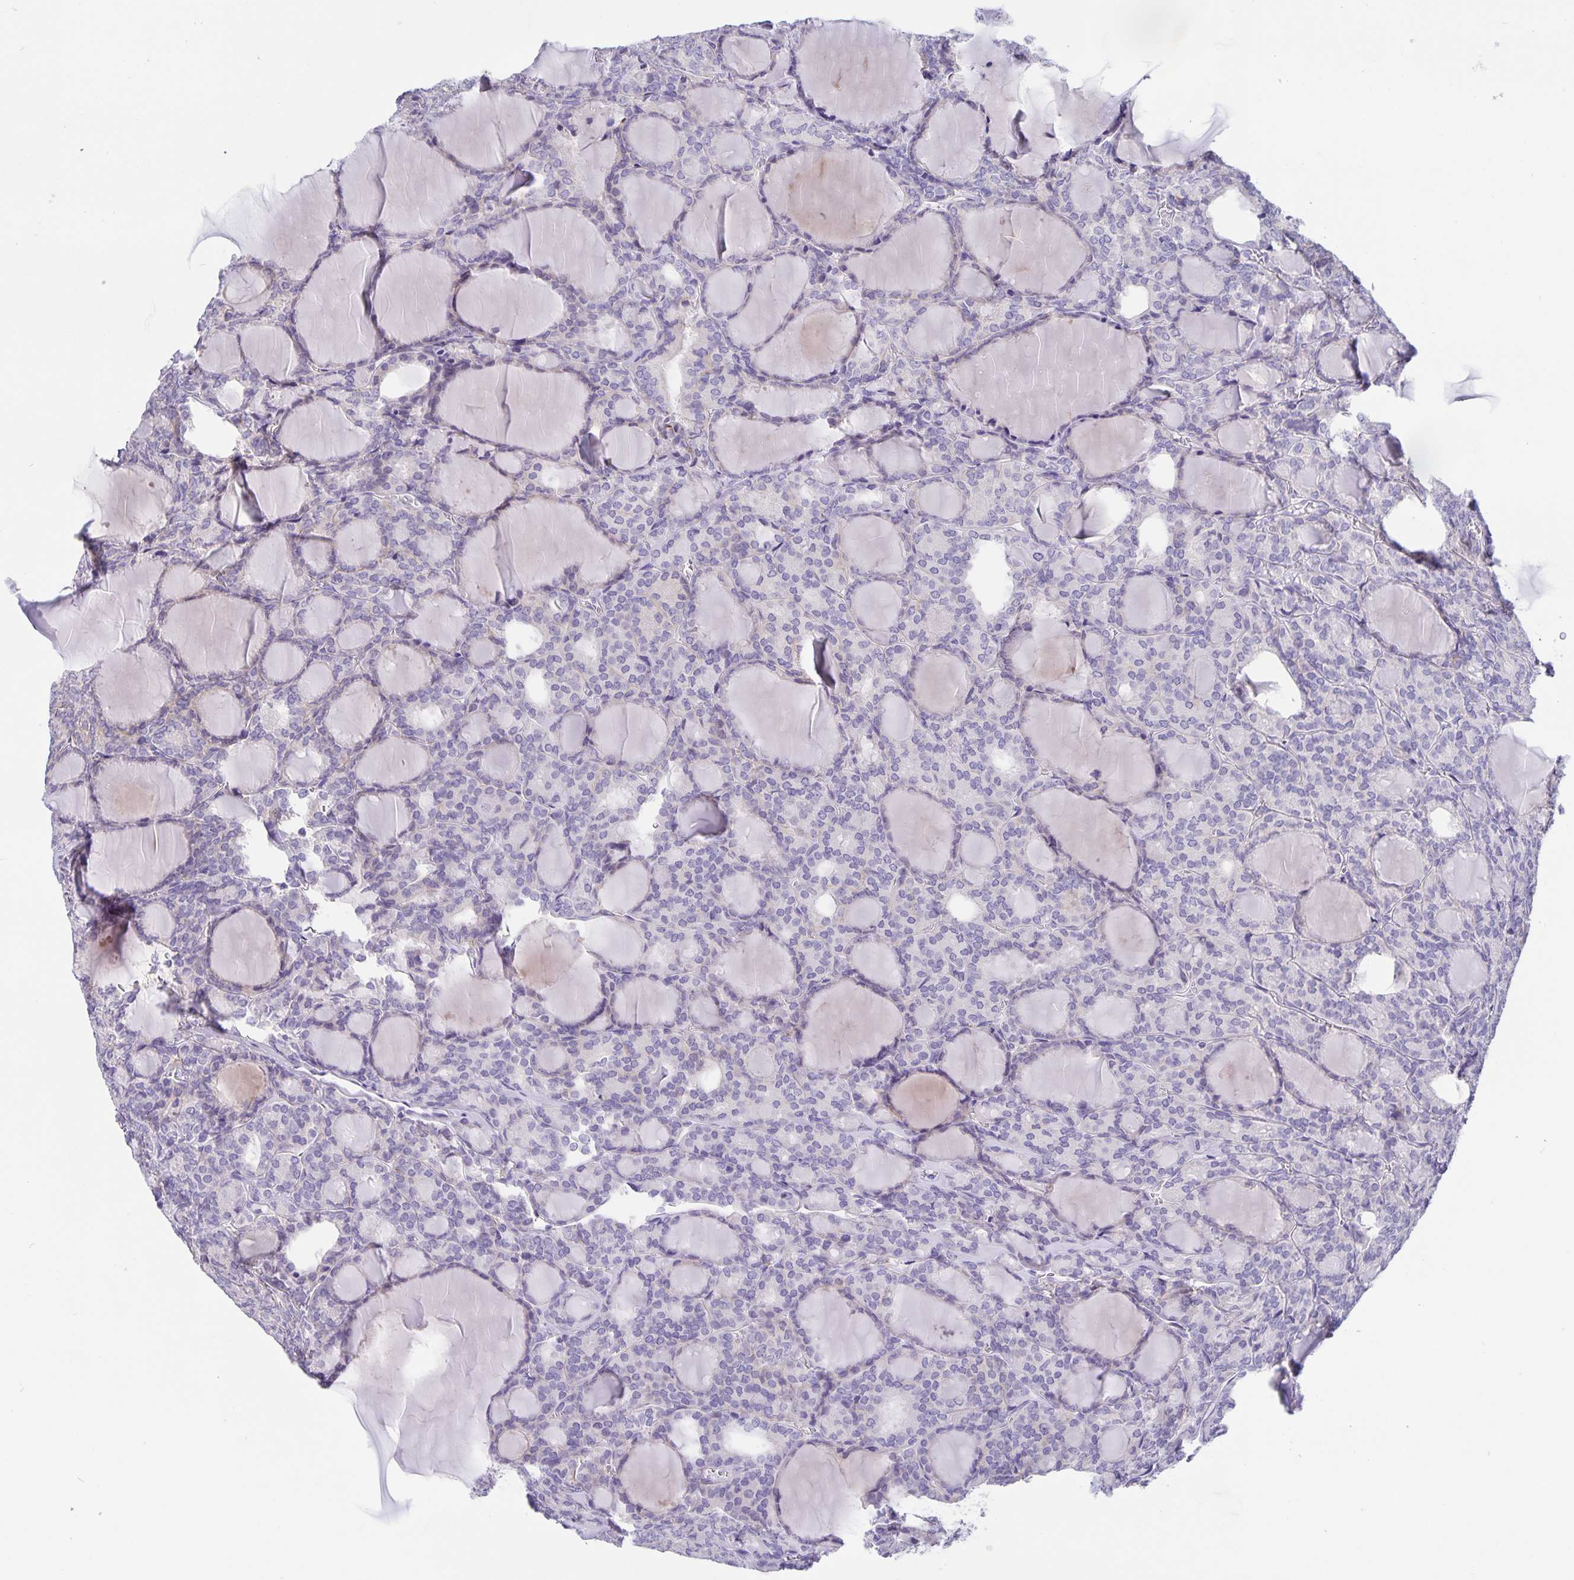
{"staining": {"intensity": "negative", "quantity": "none", "location": "none"}, "tissue": "thyroid cancer", "cell_type": "Tumor cells", "image_type": "cancer", "snomed": [{"axis": "morphology", "description": "Follicular adenoma carcinoma, NOS"}, {"axis": "topography", "description": "Thyroid gland"}], "caption": "Tumor cells show no significant positivity in thyroid follicular adenoma carcinoma.", "gene": "ERMN", "patient": {"sex": "male", "age": 74}}